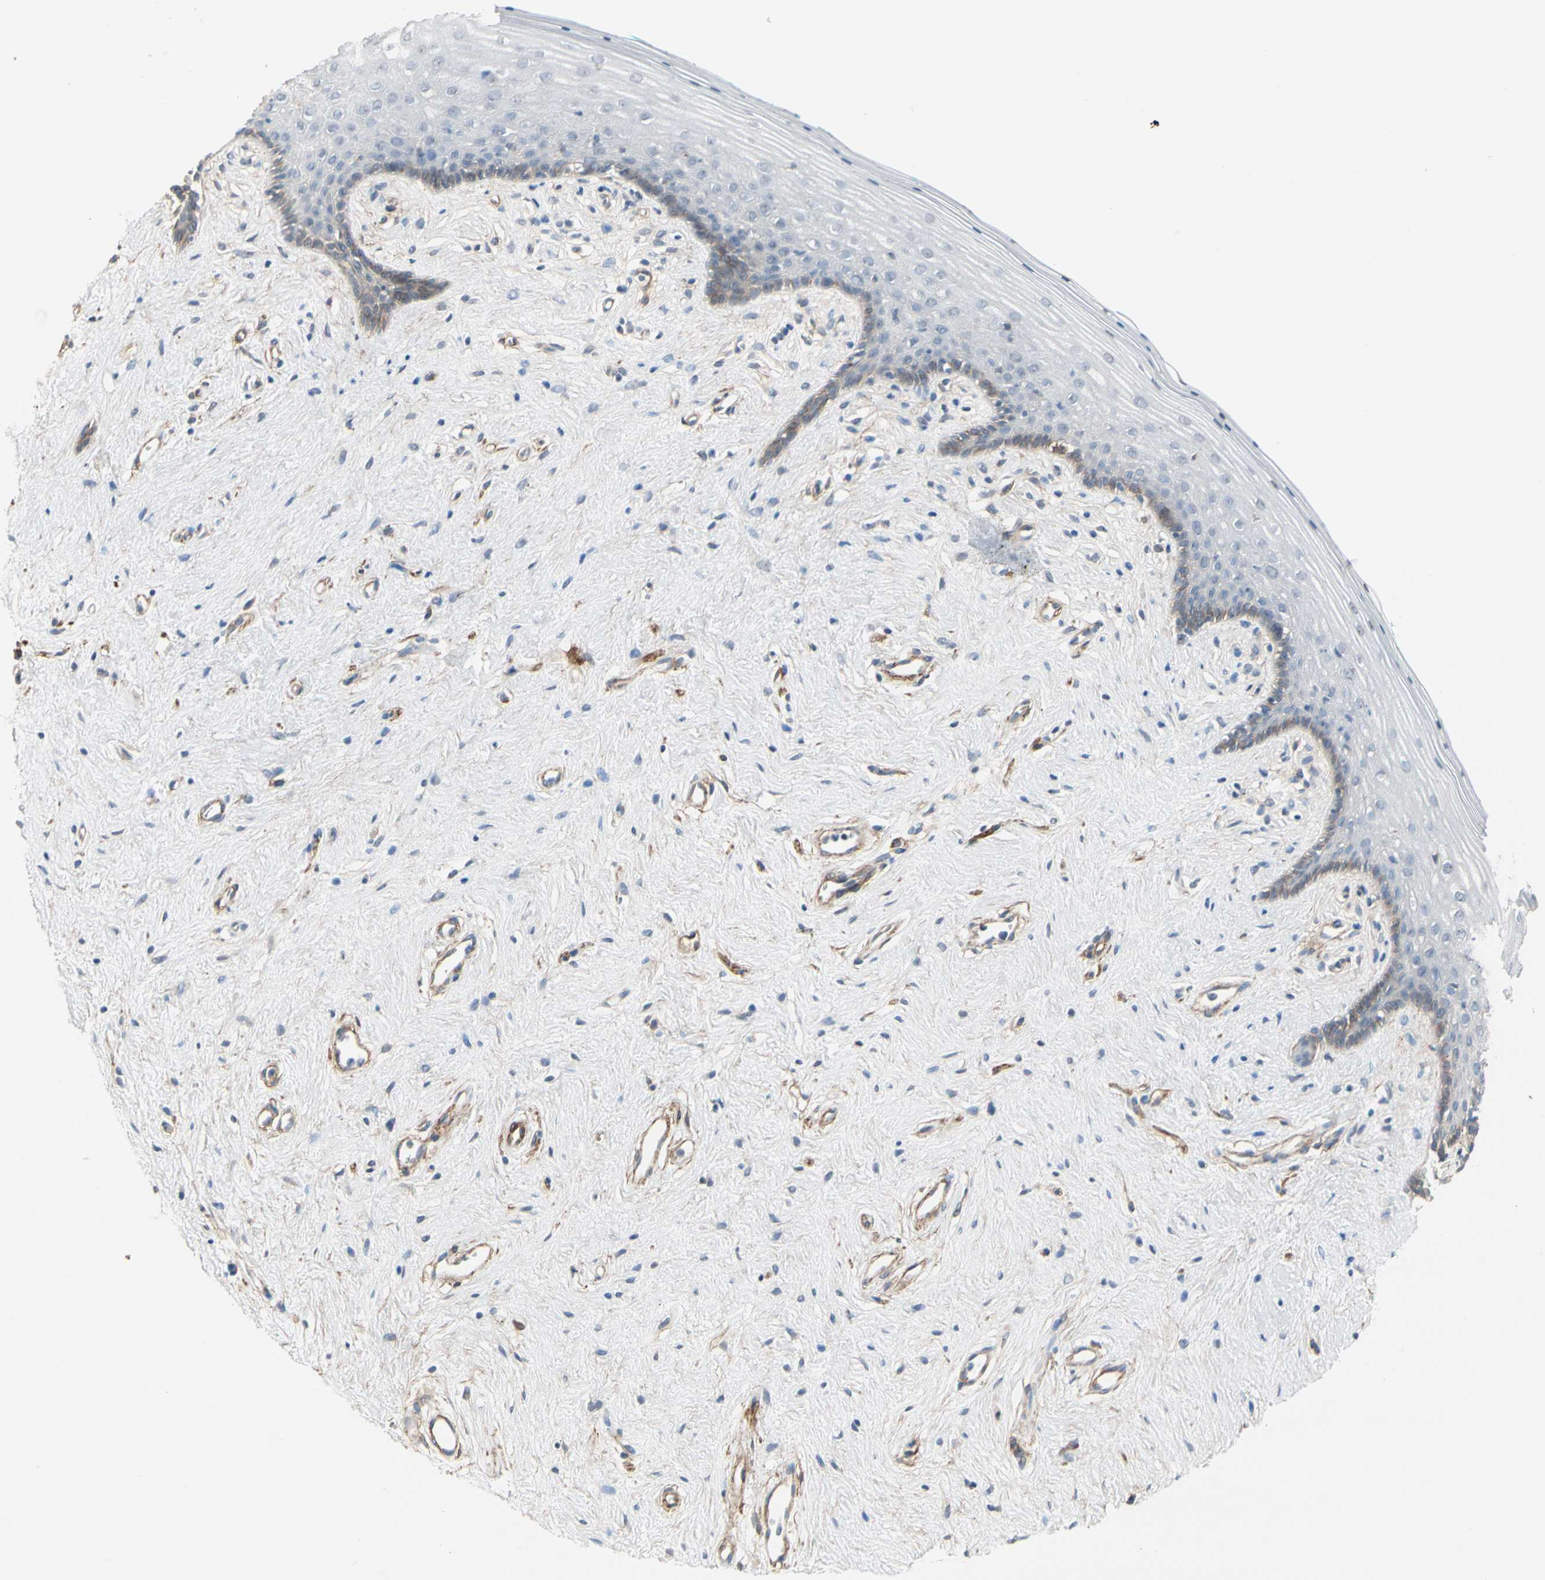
{"staining": {"intensity": "moderate", "quantity": "<25%", "location": "cytoplasmic/membranous"}, "tissue": "vagina", "cell_type": "Squamous epithelial cells", "image_type": "normal", "snomed": [{"axis": "morphology", "description": "Normal tissue, NOS"}, {"axis": "topography", "description": "Vagina"}], "caption": "Immunohistochemistry (IHC) photomicrograph of unremarkable vagina: vagina stained using immunohistochemistry demonstrates low levels of moderate protein expression localized specifically in the cytoplasmic/membranous of squamous epithelial cells, appearing as a cytoplasmic/membranous brown color.", "gene": "EPB41L2", "patient": {"sex": "female", "age": 44}}